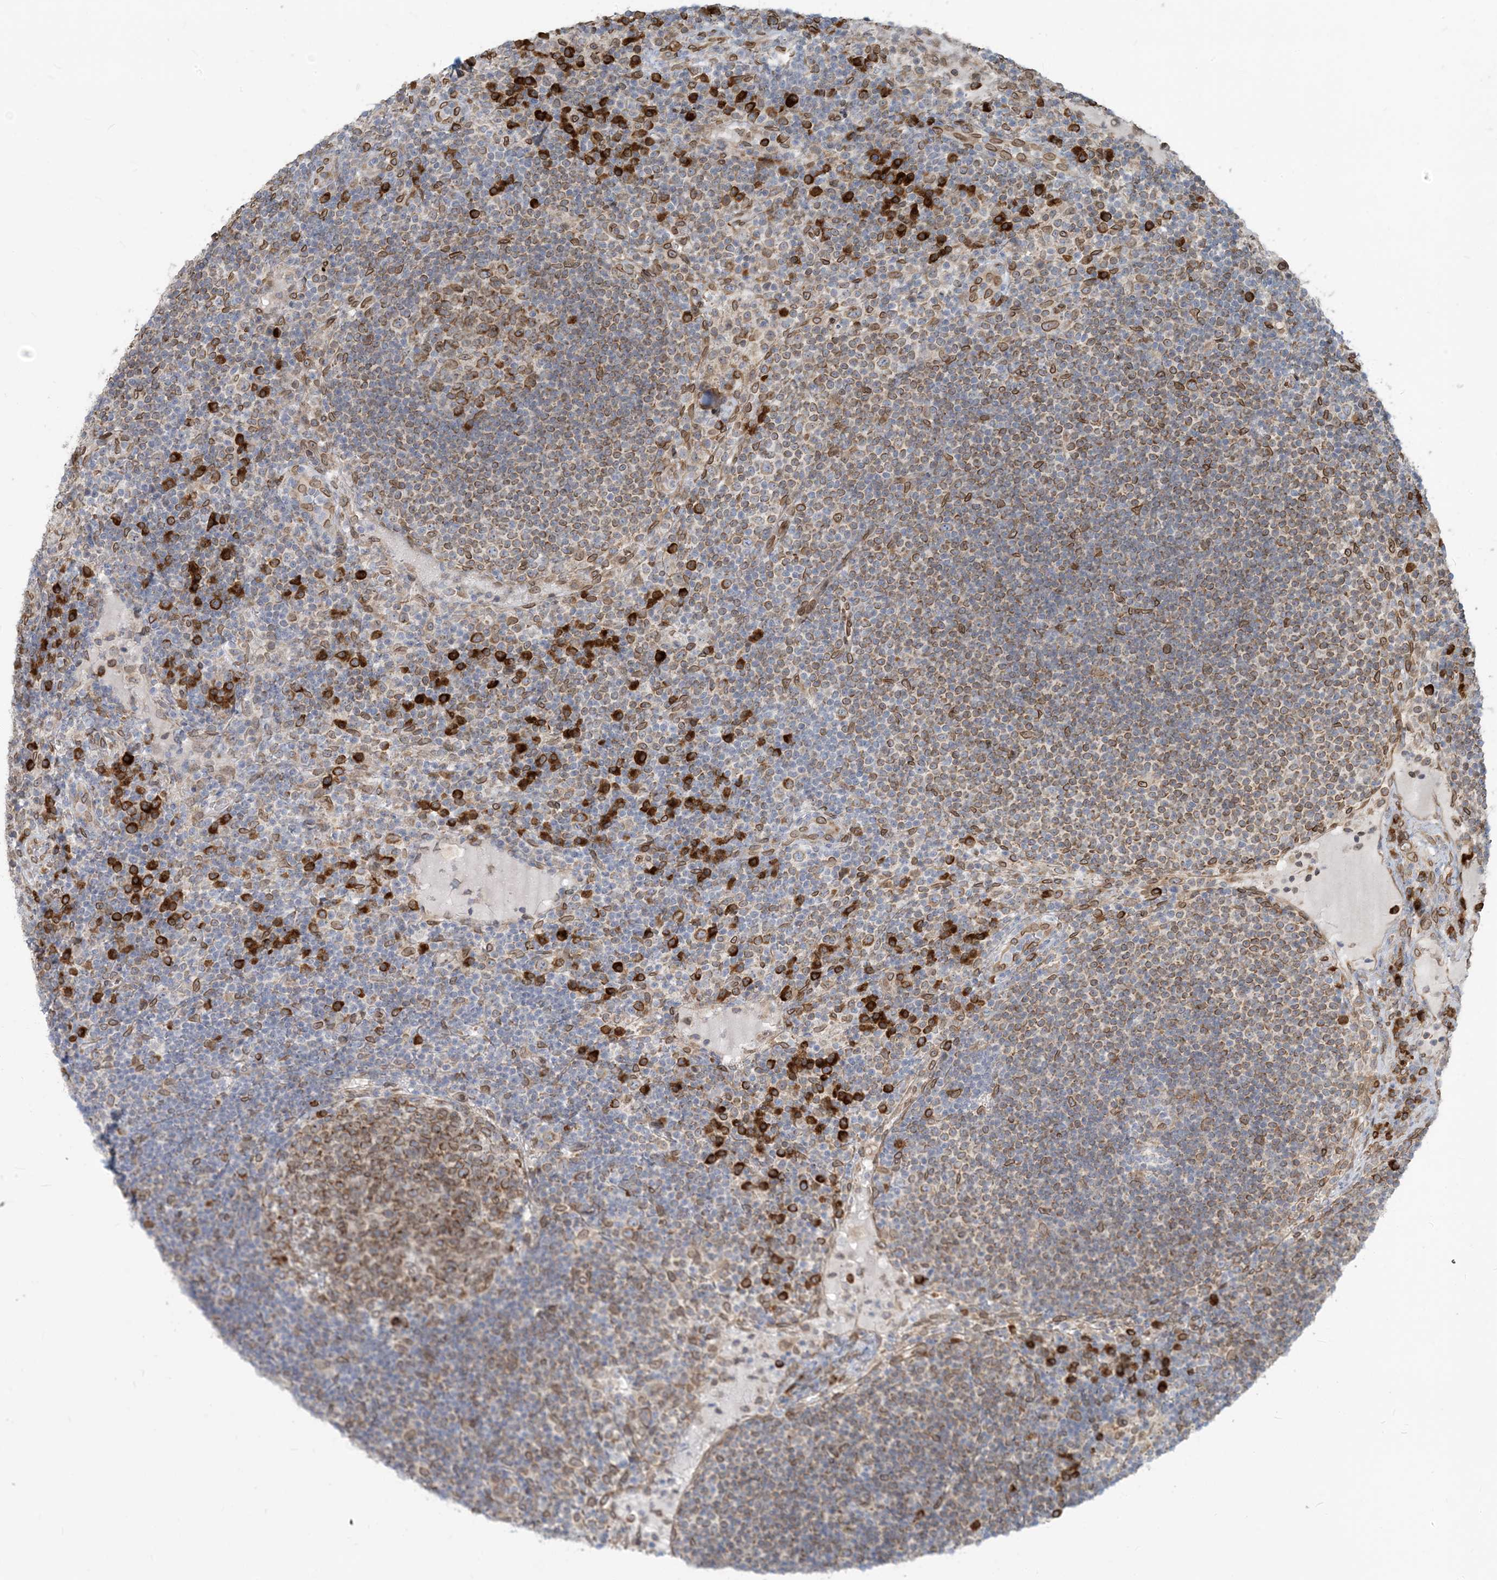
{"staining": {"intensity": "moderate", "quantity": ">75%", "location": "cytoplasmic/membranous,nuclear"}, "tissue": "lymph node", "cell_type": "Germinal center cells", "image_type": "normal", "snomed": [{"axis": "morphology", "description": "Normal tissue, NOS"}, {"axis": "topography", "description": "Lymph node"}], "caption": "Protein expression analysis of unremarkable human lymph node reveals moderate cytoplasmic/membranous,nuclear positivity in approximately >75% of germinal center cells. Nuclei are stained in blue.", "gene": "WWP1", "patient": {"sex": "female", "age": 53}}